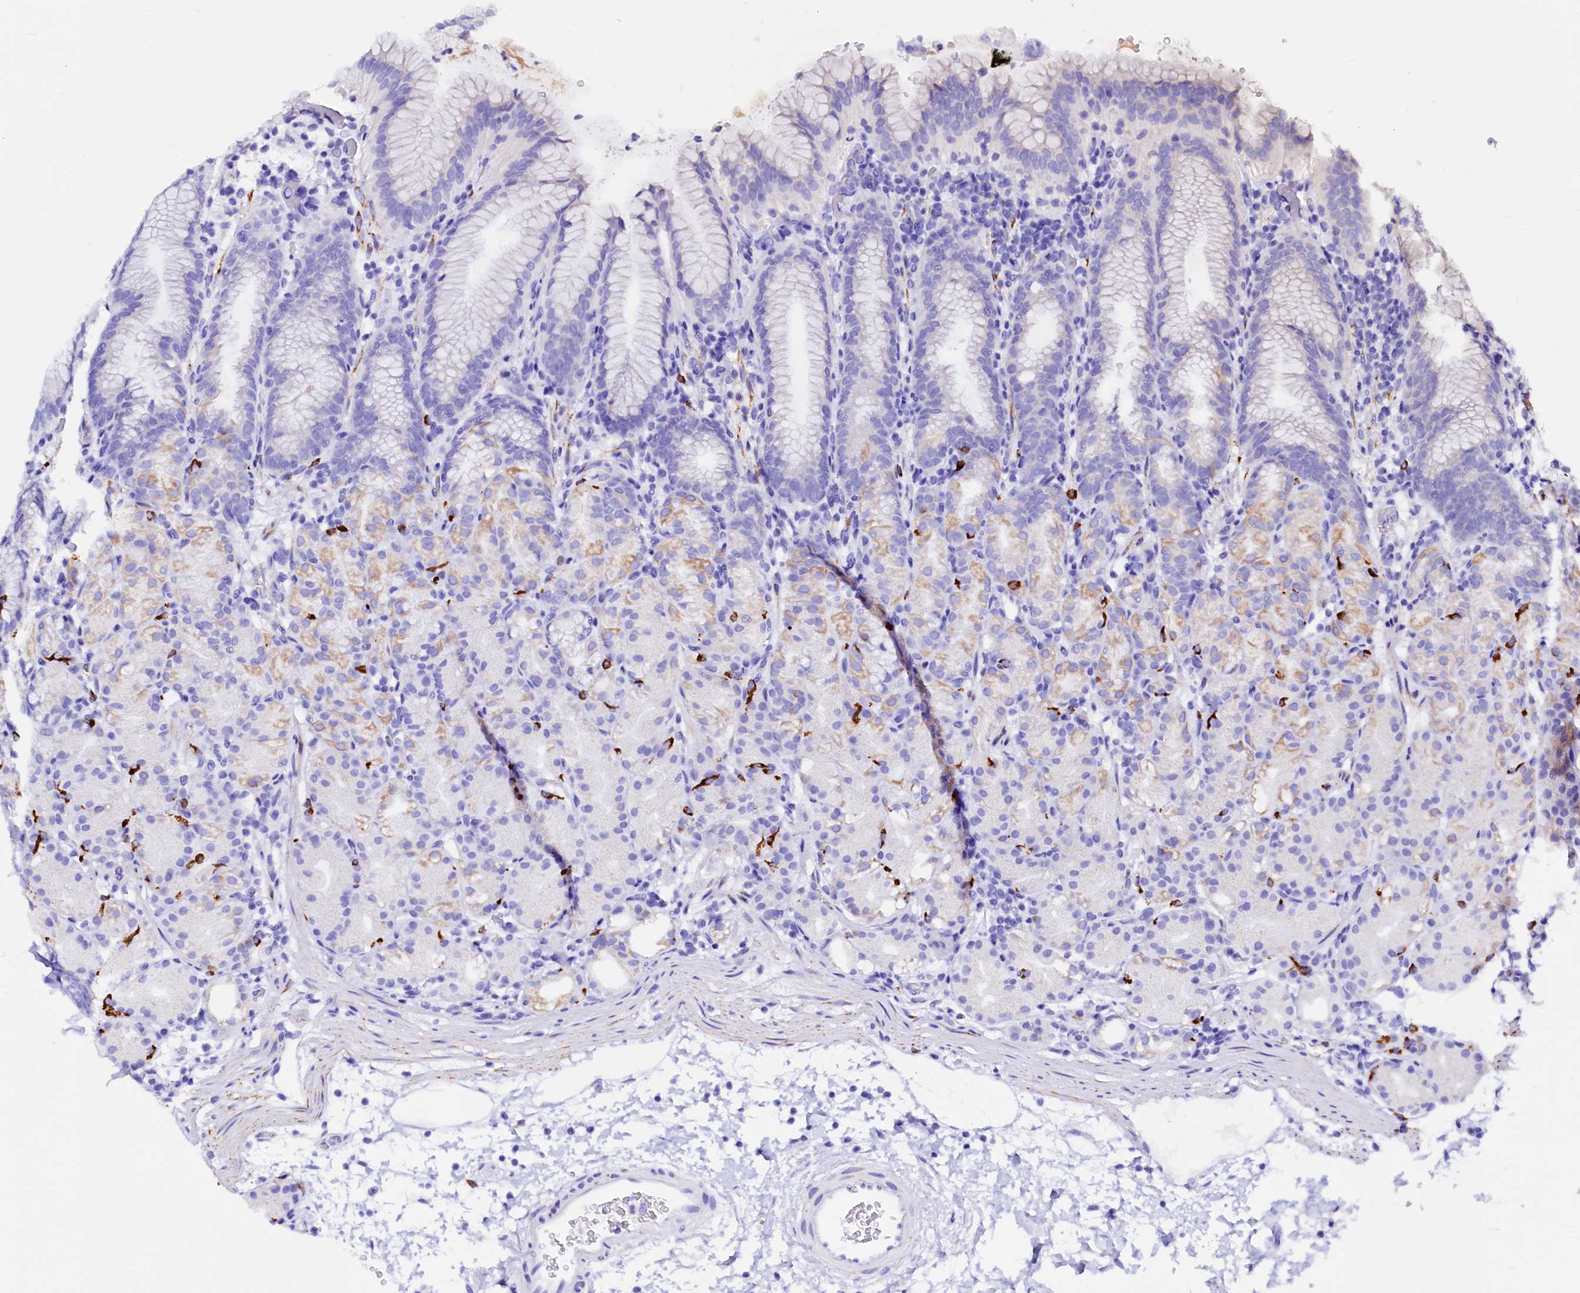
{"staining": {"intensity": "strong", "quantity": "<25%", "location": "cytoplasmic/membranous"}, "tissue": "stomach", "cell_type": "Glandular cells", "image_type": "normal", "snomed": [{"axis": "morphology", "description": "Normal tissue, NOS"}, {"axis": "topography", "description": "Stomach, upper"}], "caption": "Protein staining exhibits strong cytoplasmic/membranous expression in approximately <25% of glandular cells in unremarkable stomach. The staining is performed using DAB brown chromogen to label protein expression. The nuclei are counter-stained blue using hematoxylin.", "gene": "MAOB", "patient": {"sex": "male", "age": 48}}